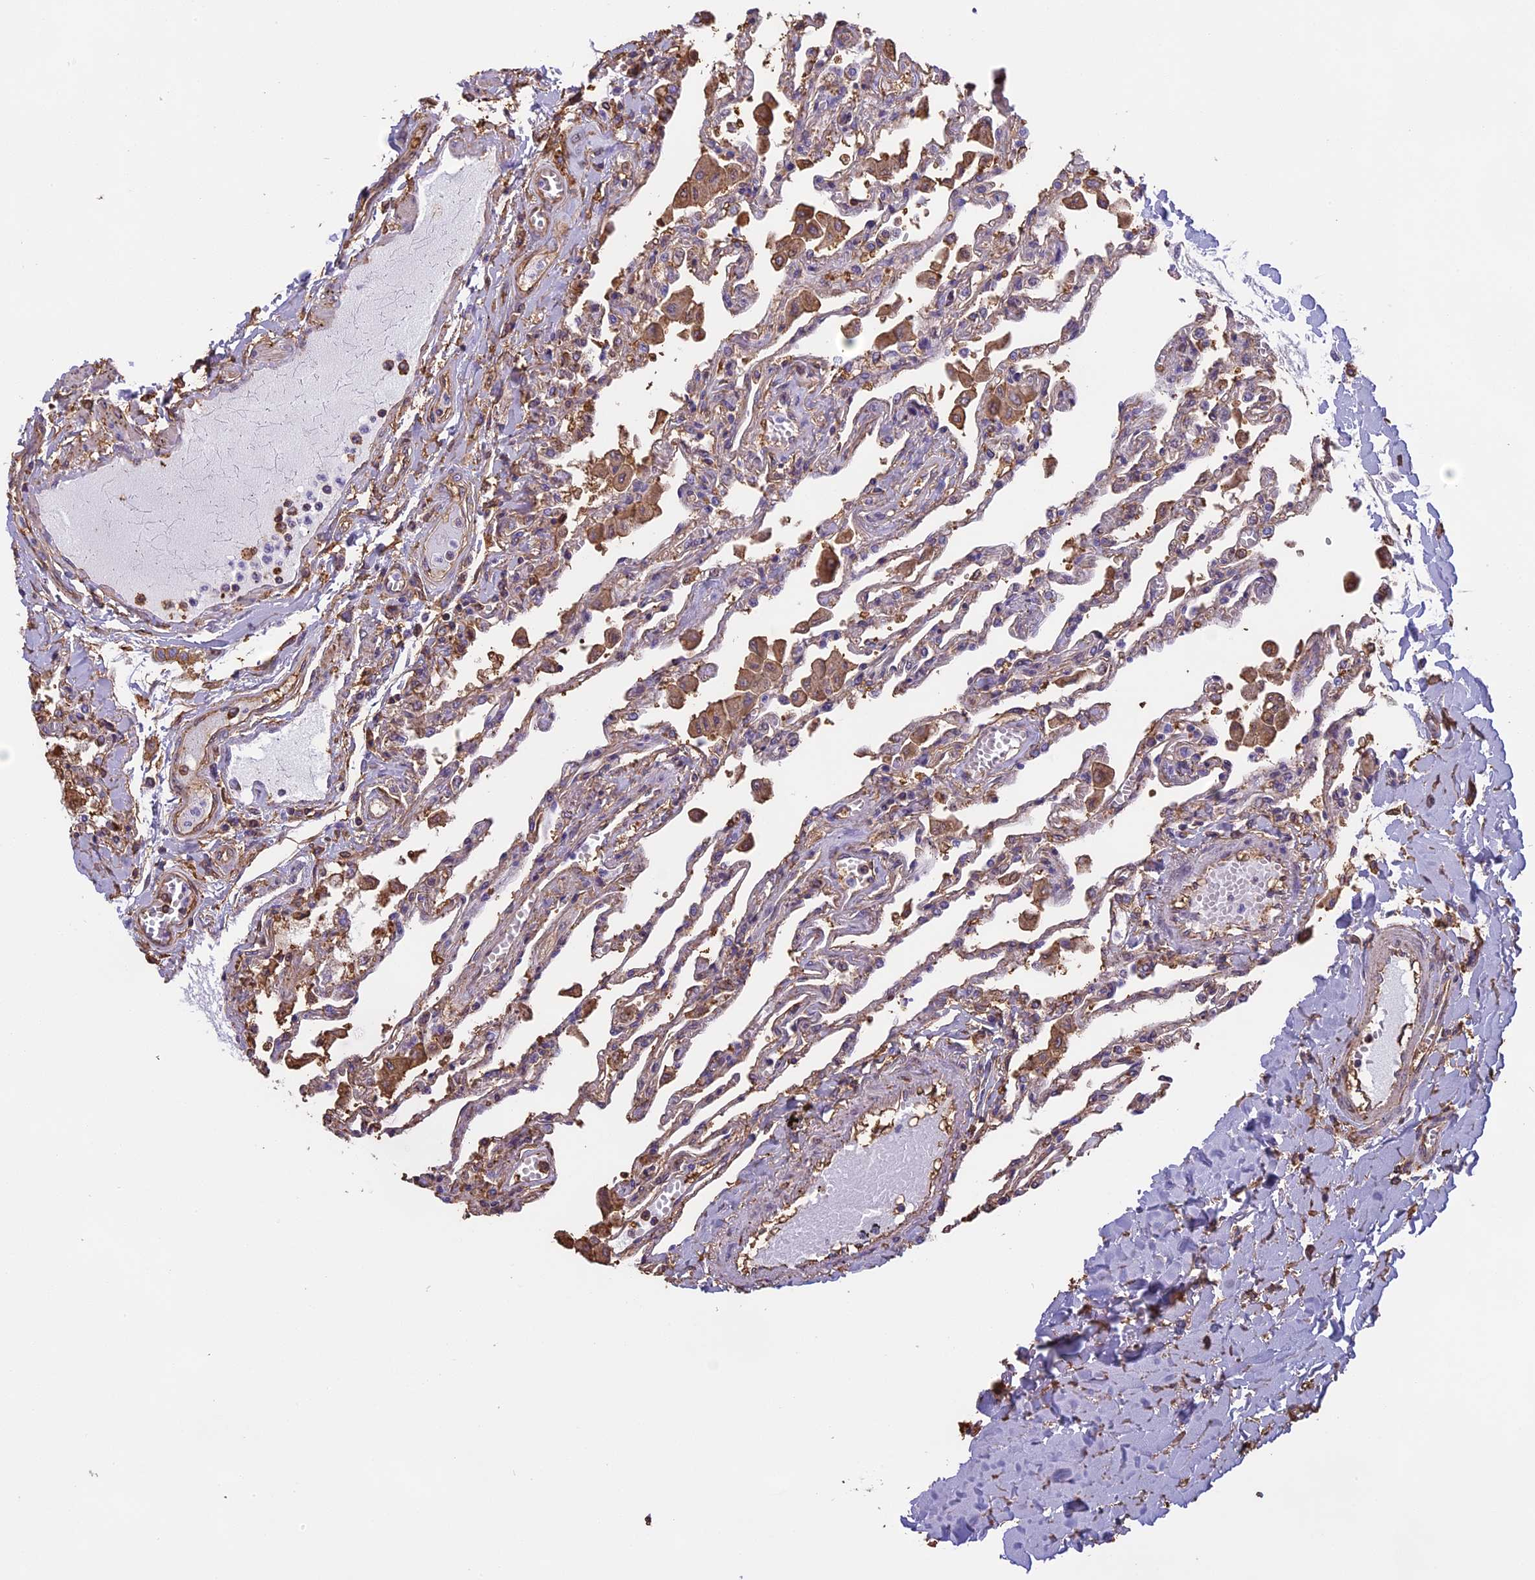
{"staining": {"intensity": "weak", "quantity": "25%-75%", "location": "cytoplasmic/membranous"}, "tissue": "lung", "cell_type": "Alveolar cells", "image_type": "normal", "snomed": [{"axis": "morphology", "description": "Normal tissue, NOS"}, {"axis": "topography", "description": "Bronchus"}, {"axis": "topography", "description": "Lung"}], "caption": "This is a photomicrograph of IHC staining of unremarkable lung, which shows weak staining in the cytoplasmic/membranous of alveolar cells.", "gene": "TMEM255B", "patient": {"sex": "female", "age": 49}}